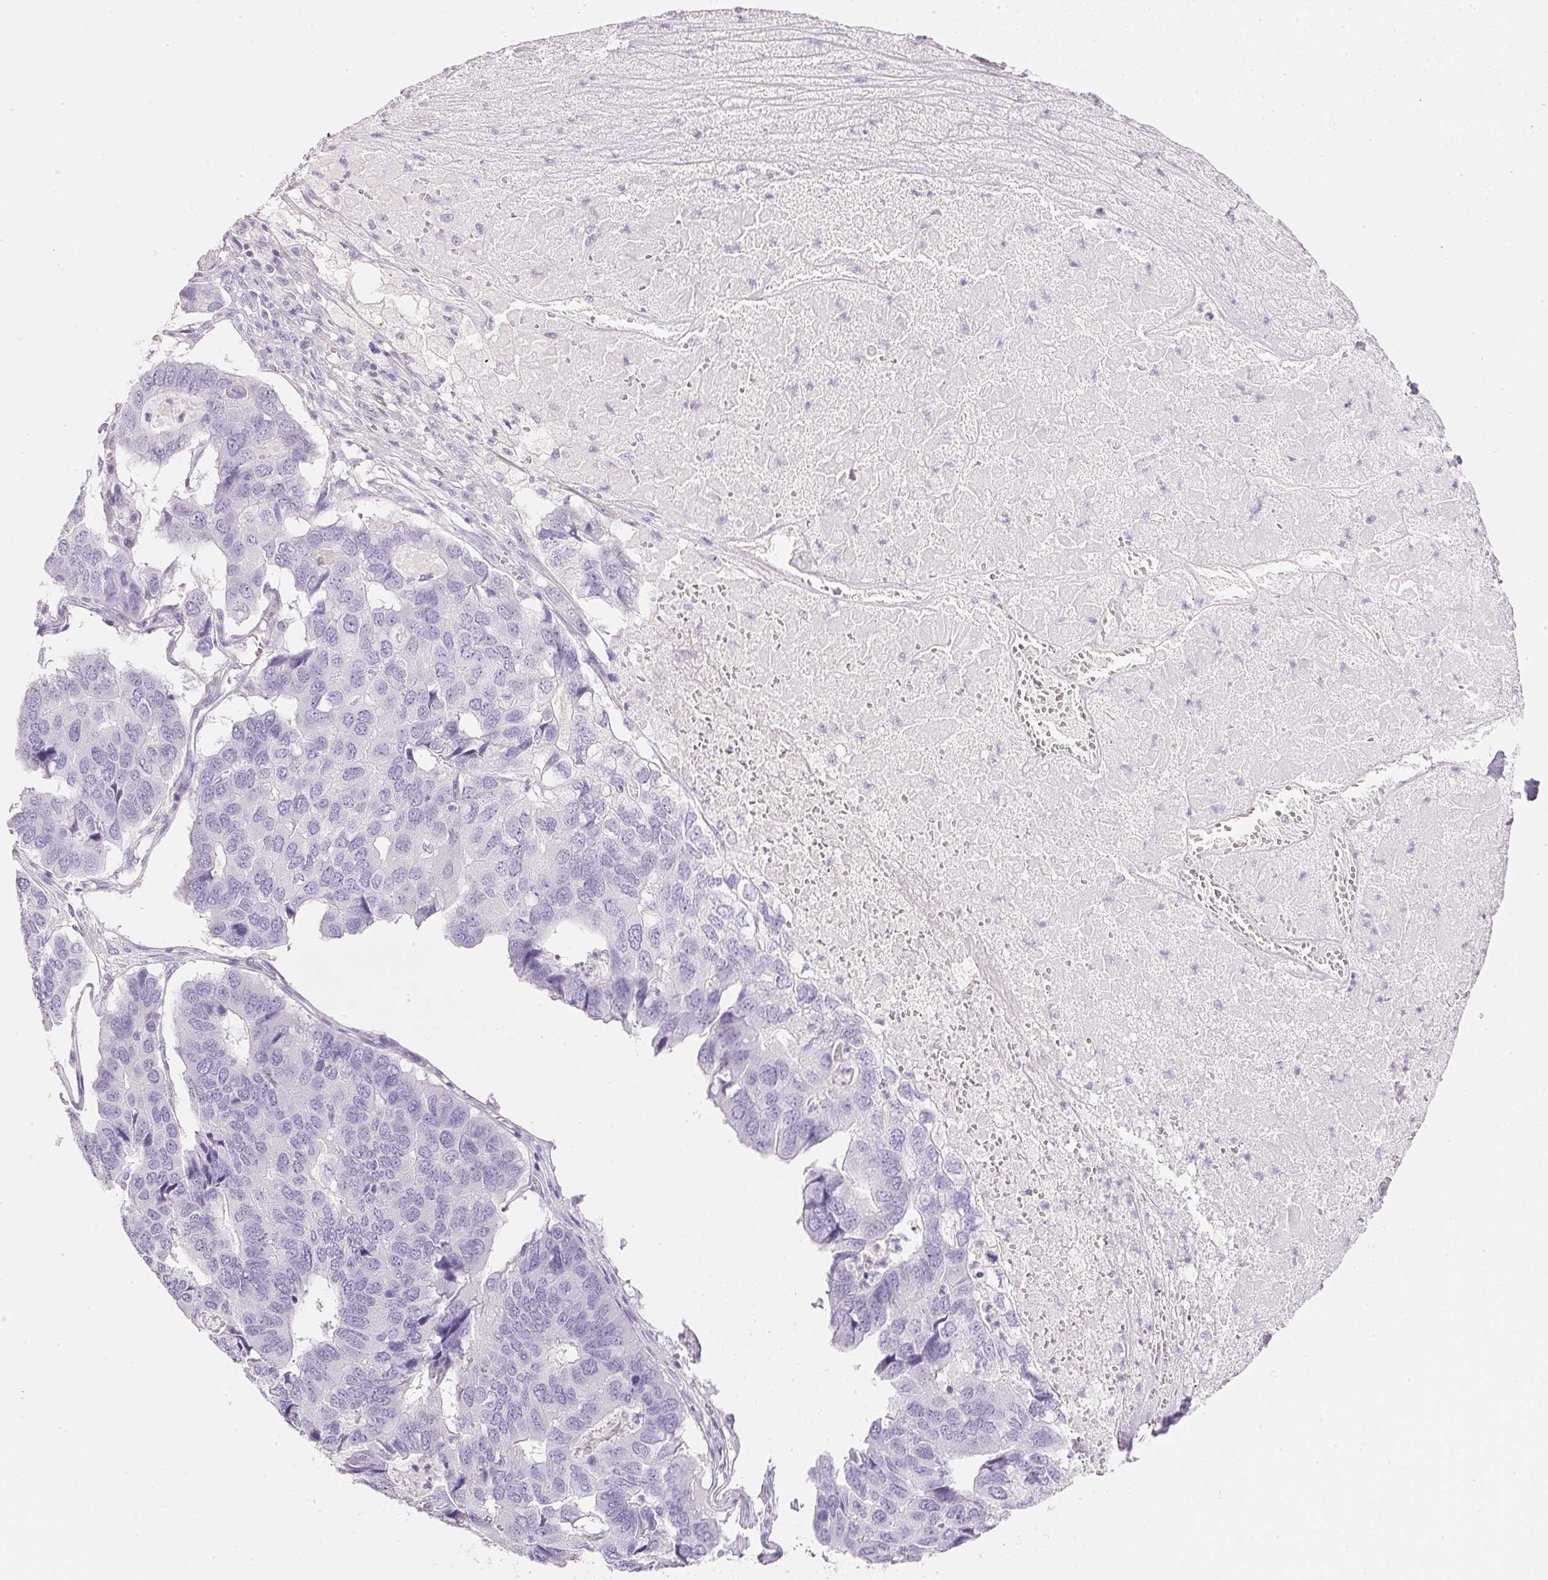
{"staining": {"intensity": "negative", "quantity": "none", "location": "none"}, "tissue": "pancreatic cancer", "cell_type": "Tumor cells", "image_type": "cancer", "snomed": [{"axis": "morphology", "description": "Adenocarcinoma, NOS"}, {"axis": "topography", "description": "Pancreas"}], "caption": "This is an IHC image of human pancreatic cancer. There is no staining in tumor cells.", "gene": "KCNE2", "patient": {"sex": "male", "age": 50}}